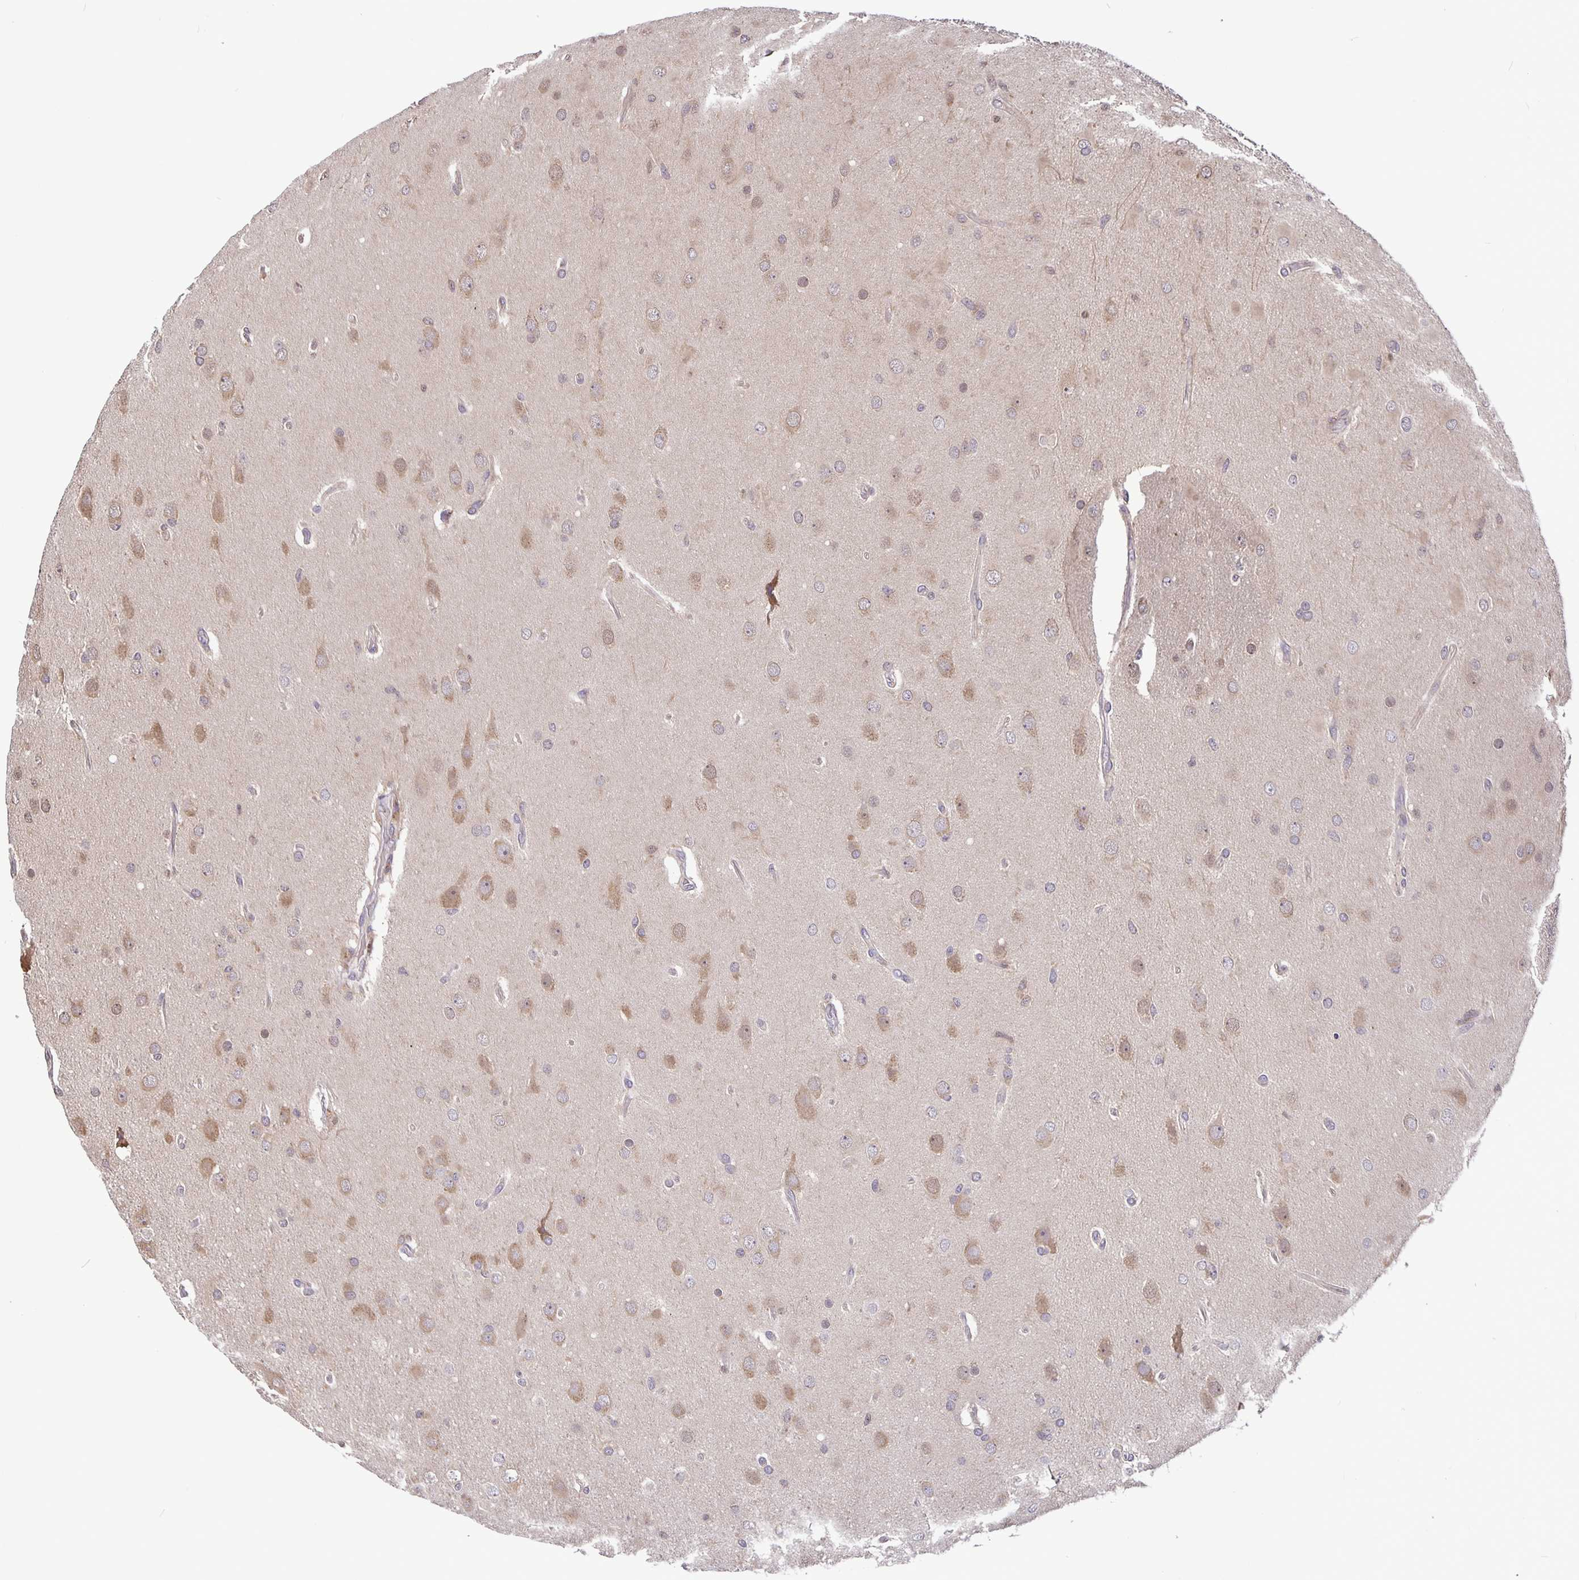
{"staining": {"intensity": "moderate", "quantity": "25%-75%", "location": "cytoplasmic/membranous"}, "tissue": "glioma", "cell_type": "Tumor cells", "image_type": "cancer", "snomed": [{"axis": "morphology", "description": "Glioma, malignant, High grade"}, {"axis": "topography", "description": "Brain"}], "caption": "A micrograph showing moderate cytoplasmic/membranous staining in approximately 25%-75% of tumor cells in malignant high-grade glioma, as visualized by brown immunohistochemical staining.", "gene": "FEM1C", "patient": {"sex": "male", "age": 53}}